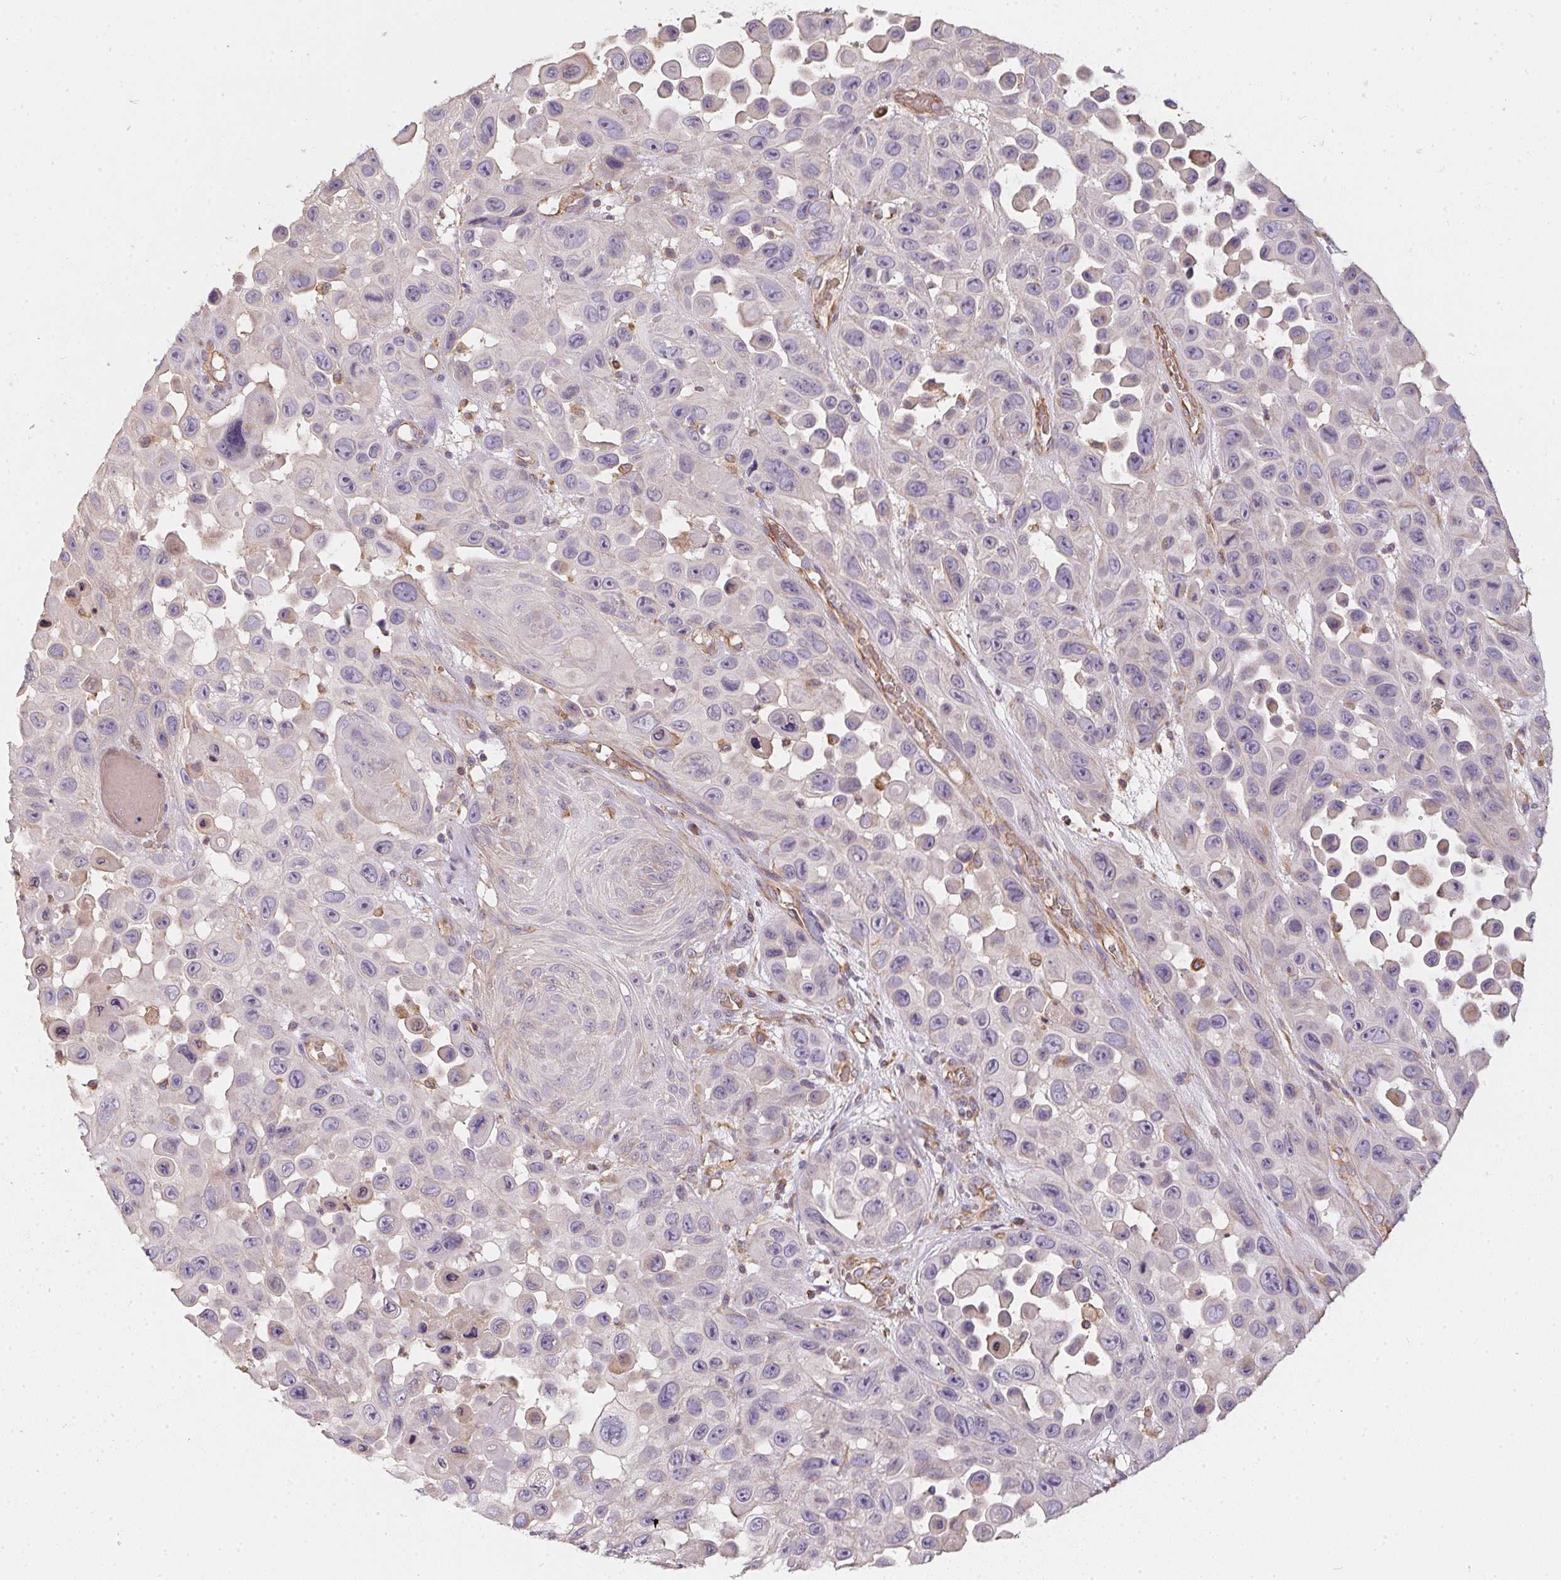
{"staining": {"intensity": "negative", "quantity": "none", "location": "none"}, "tissue": "skin cancer", "cell_type": "Tumor cells", "image_type": "cancer", "snomed": [{"axis": "morphology", "description": "Squamous cell carcinoma, NOS"}, {"axis": "topography", "description": "Skin"}], "caption": "Tumor cells are negative for brown protein staining in skin cancer.", "gene": "TBKBP1", "patient": {"sex": "male", "age": 81}}